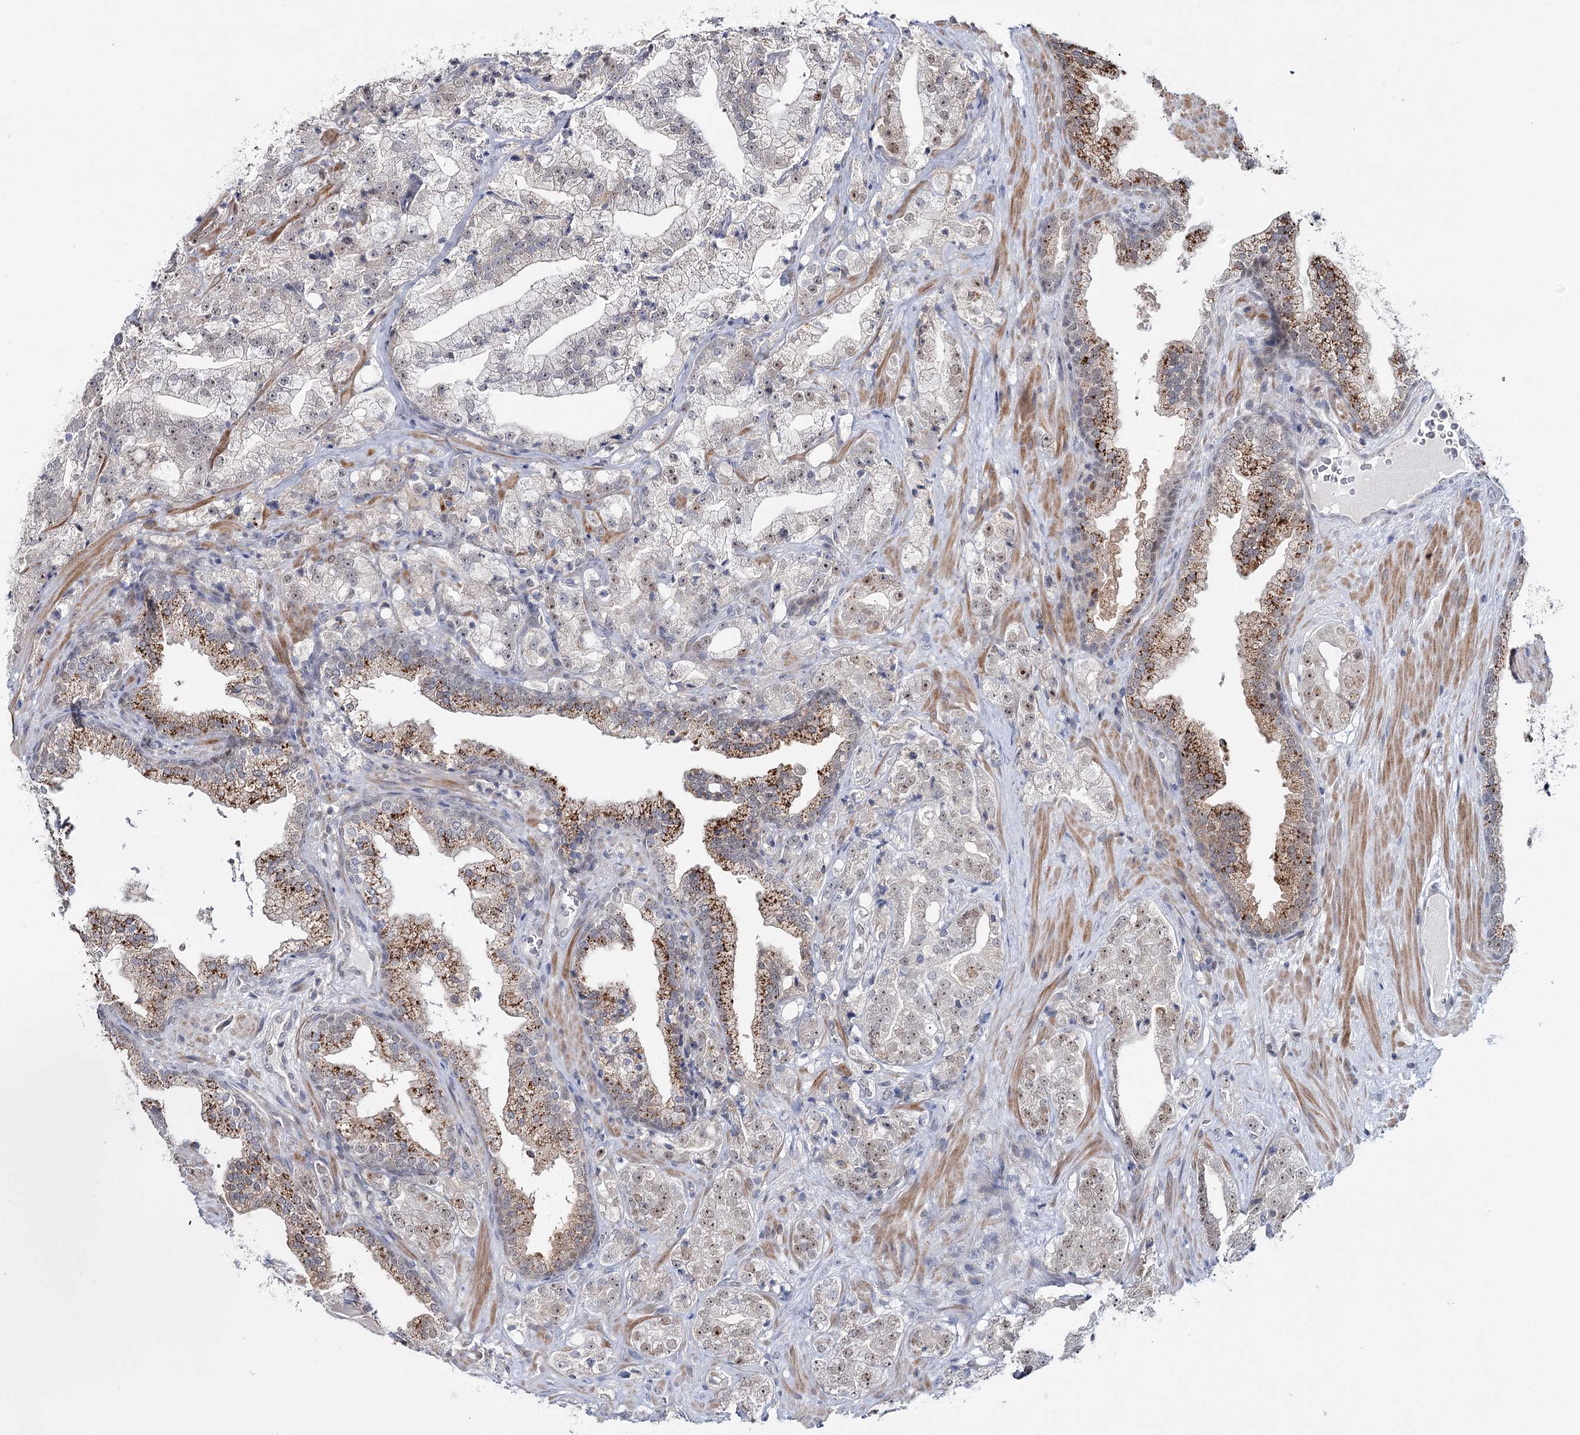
{"staining": {"intensity": "weak", "quantity": "25%-75%", "location": "nuclear"}, "tissue": "prostate cancer", "cell_type": "Tumor cells", "image_type": "cancer", "snomed": [{"axis": "morphology", "description": "Adenocarcinoma, High grade"}, {"axis": "topography", "description": "Prostate"}], "caption": "Immunohistochemical staining of prostate high-grade adenocarcinoma demonstrates weak nuclear protein positivity in about 25%-75% of tumor cells.", "gene": "ZC3H8", "patient": {"sex": "male", "age": 64}}